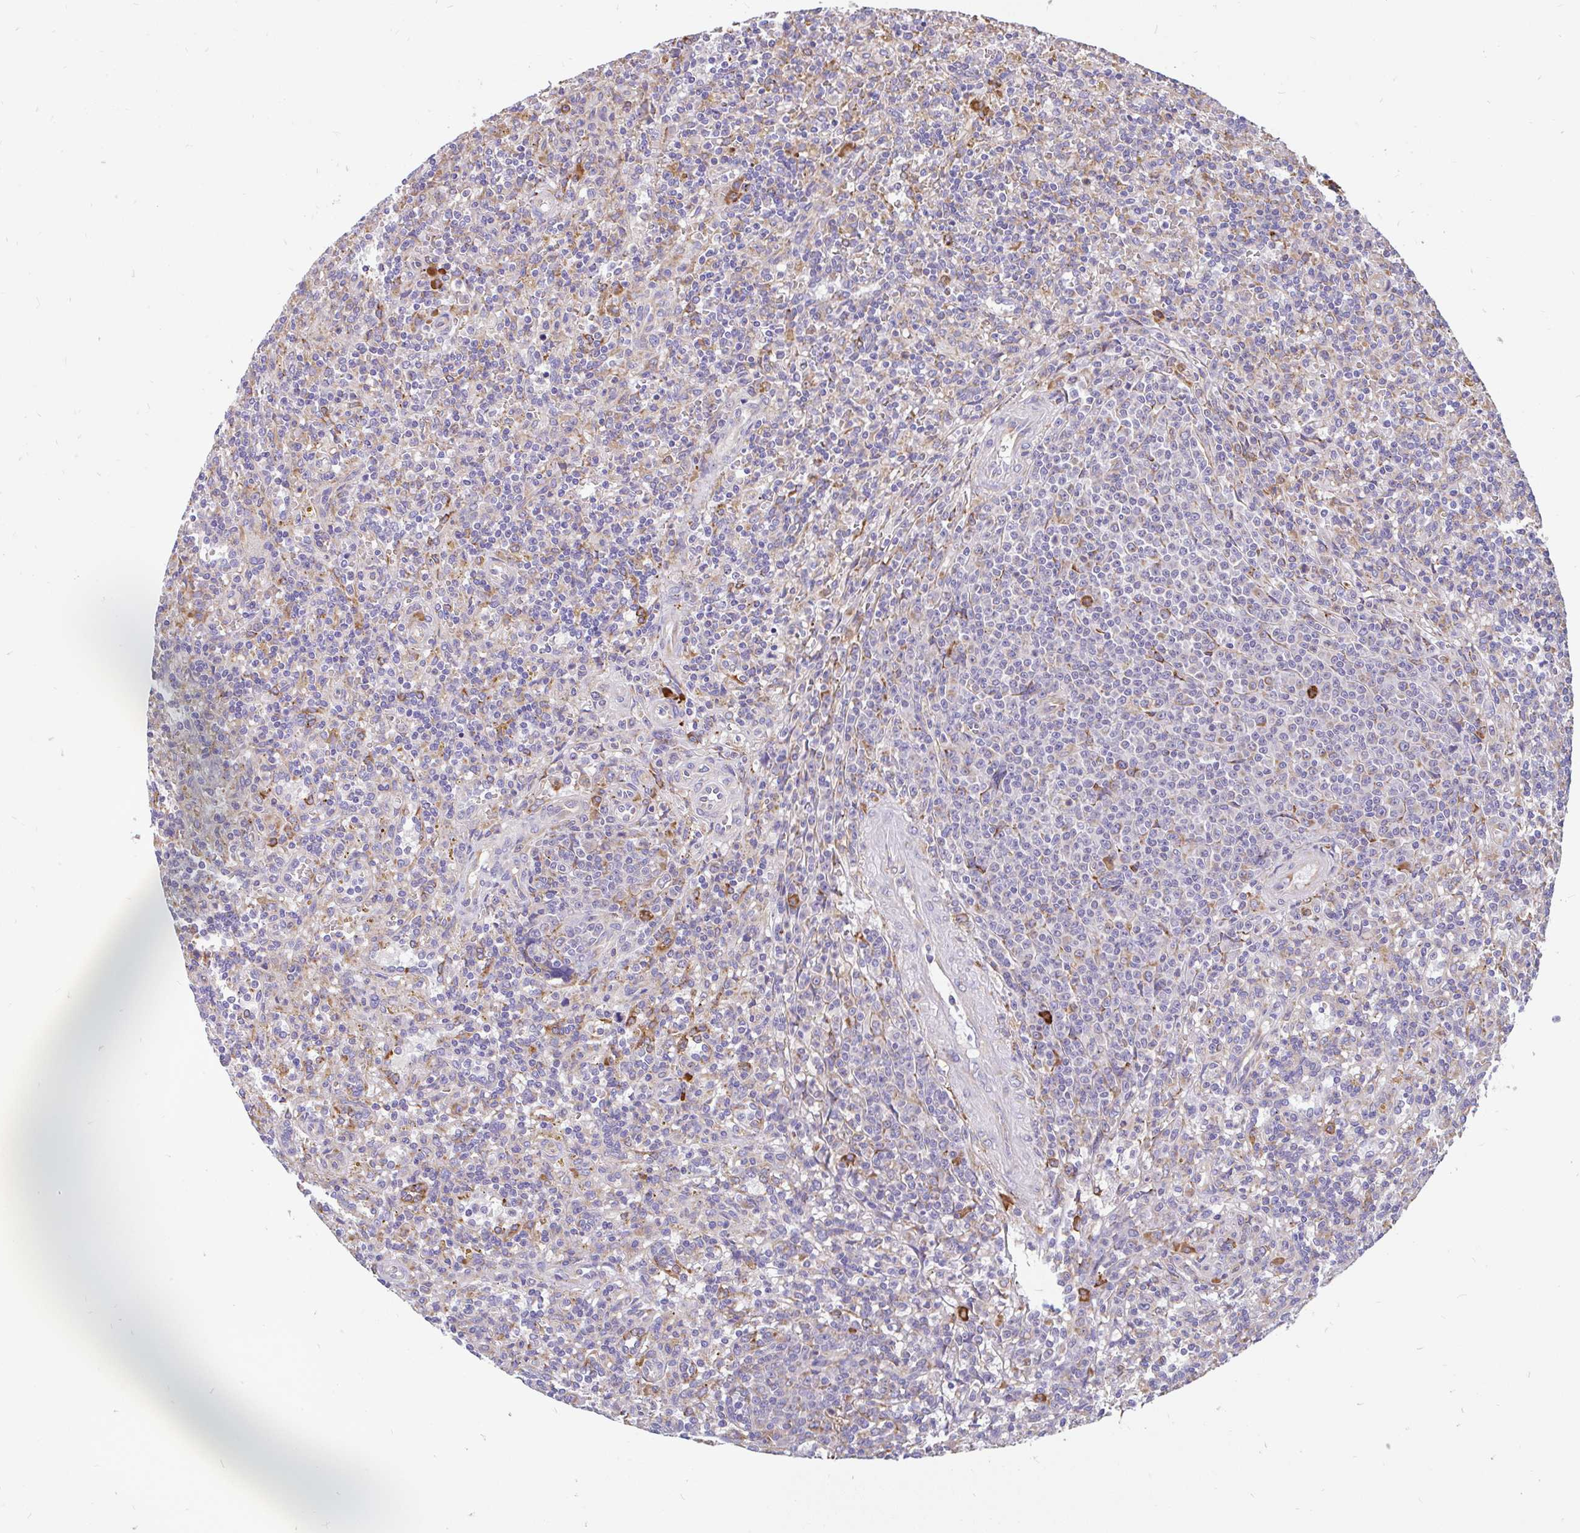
{"staining": {"intensity": "negative", "quantity": "none", "location": "none"}, "tissue": "lymphoma", "cell_type": "Tumor cells", "image_type": "cancer", "snomed": [{"axis": "morphology", "description": "Malignant lymphoma, non-Hodgkin's type, Low grade"}, {"axis": "topography", "description": "Spleen"}], "caption": "Lymphoma was stained to show a protein in brown. There is no significant expression in tumor cells. The staining was performed using DAB to visualize the protein expression in brown, while the nuclei were stained in blue with hematoxylin (Magnification: 20x).", "gene": "EML5", "patient": {"sex": "male", "age": 67}}